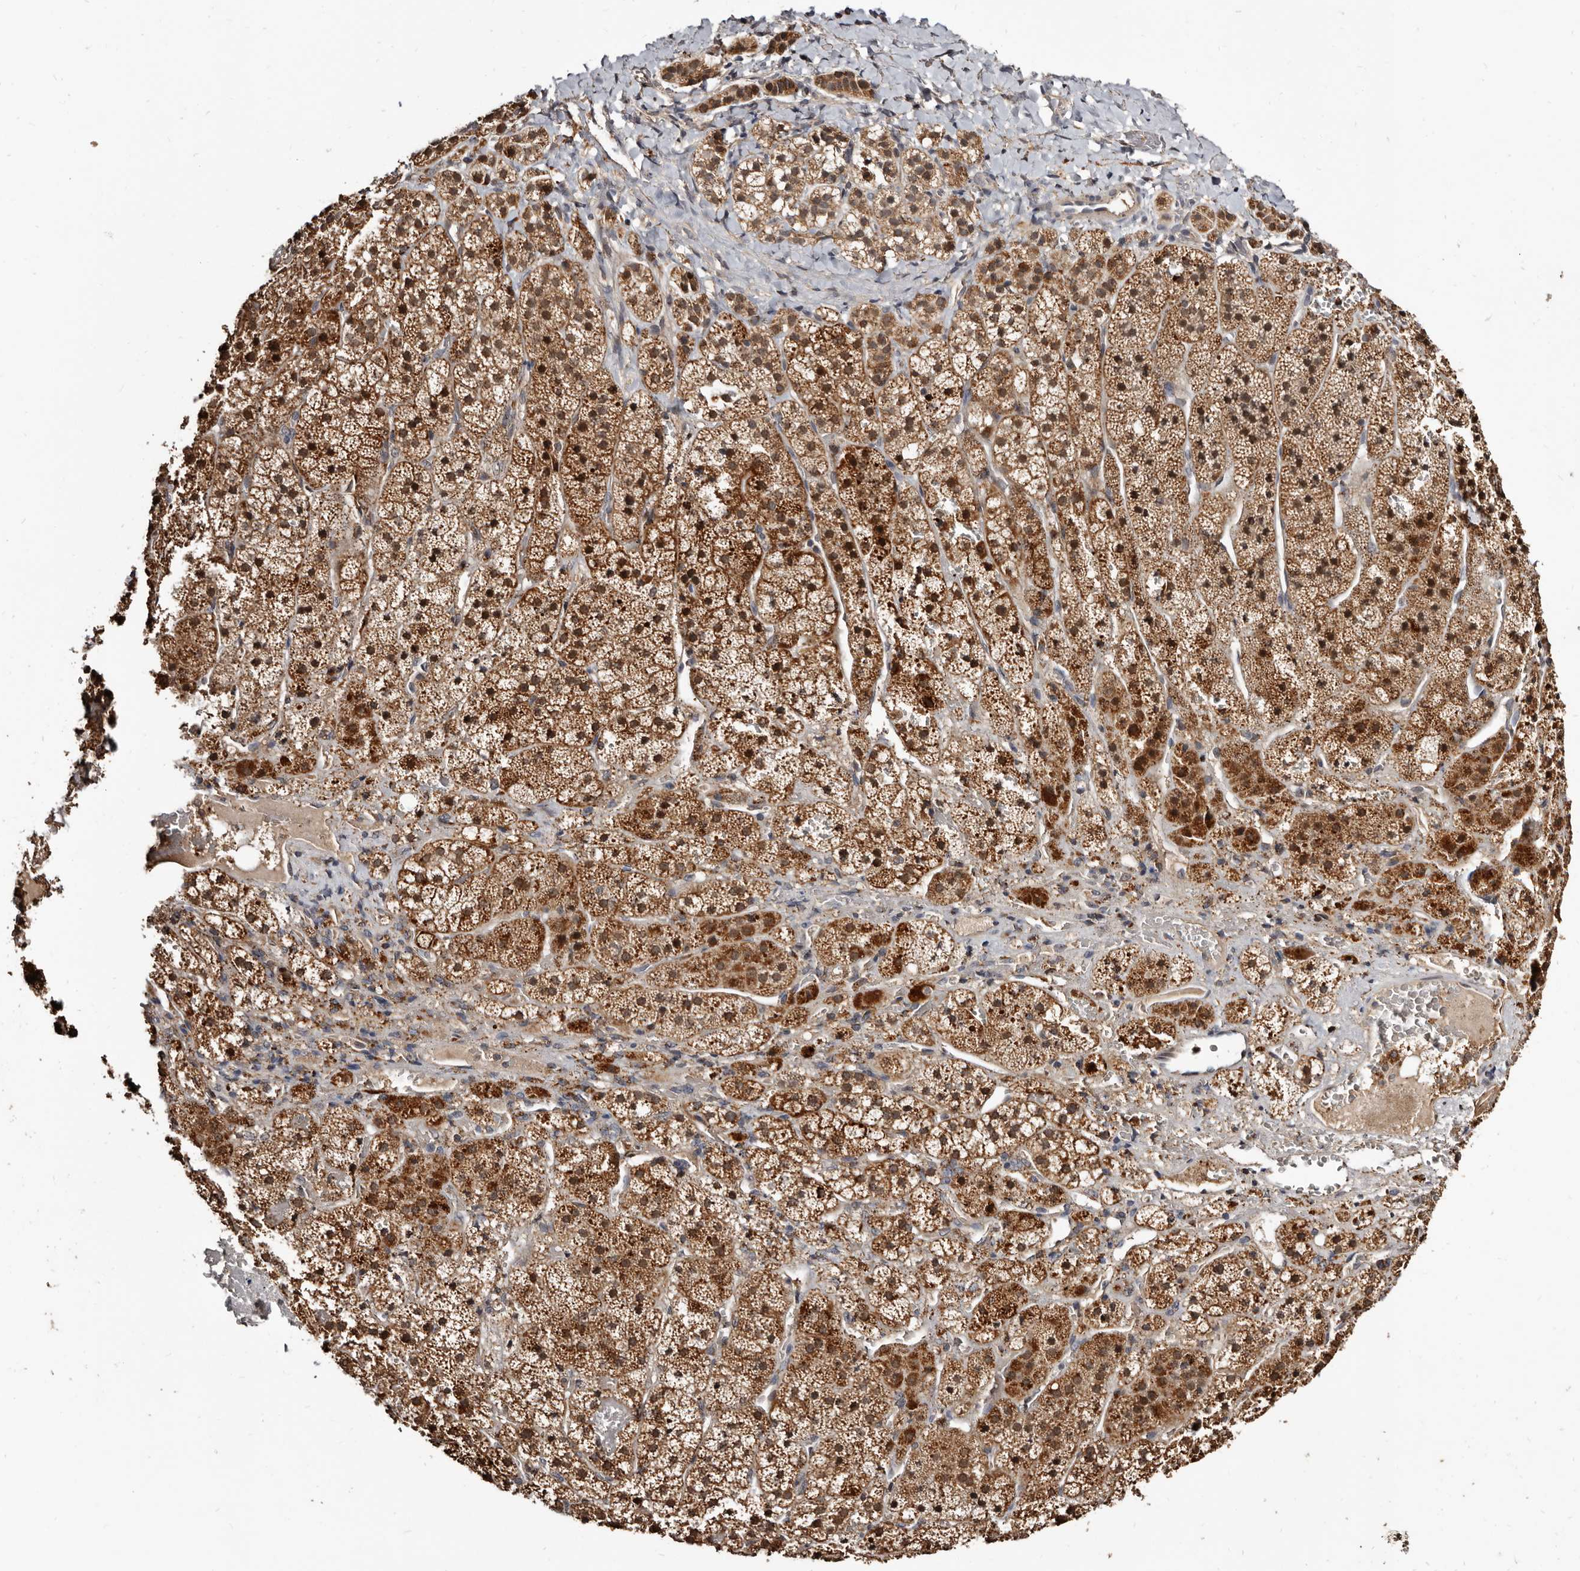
{"staining": {"intensity": "moderate", "quantity": ">75%", "location": "cytoplasmic/membranous"}, "tissue": "adrenal gland", "cell_type": "Glandular cells", "image_type": "normal", "snomed": [{"axis": "morphology", "description": "Normal tissue, NOS"}, {"axis": "topography", "description": "Adrenal gland"}], "caption": "Immunohistochemical staining of benign human adrenal gland shows moderate cytoplasmic/membranous protein positivity in about >75% of glandular cells.", "gene": "AKAP7", "patient": {"sex": "female", "age": 44}}